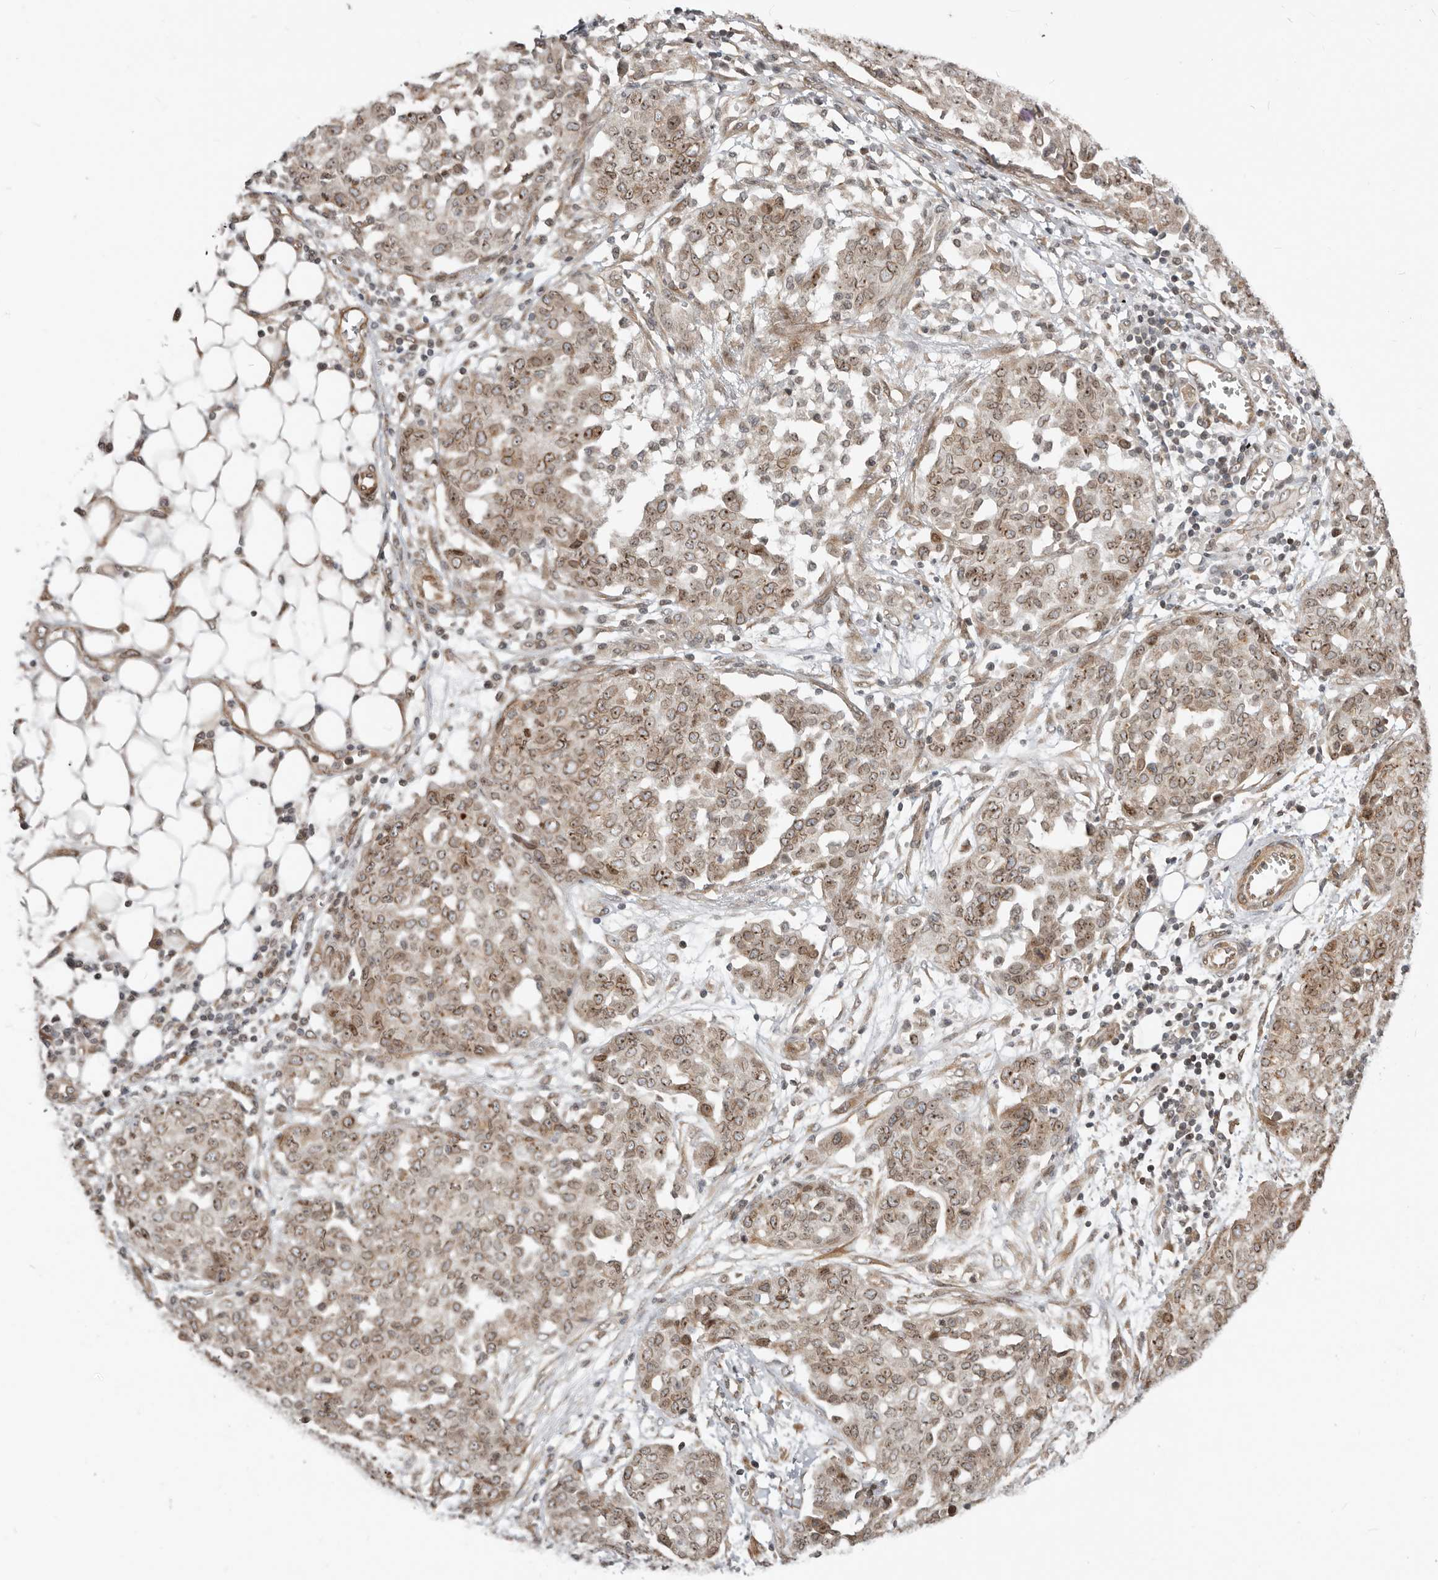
{"staining": {"intensity": "weak", "quantity": ">75%", "location": "cytoplasmic/membranous,nuclear"}, "tissue": "ovarian cancer", "cell_type": "Tumor cells", "image_type": "cancer", "snomed": [{"axis": "morphology", "description": "Cystadenocarcinoma, serous, NOS"}, {"axis": "topography", "description": "Soft tissue"}, {"axis": "topography", "description": "Ovary"}], "caption": "Immunohistochemistry (IHC) of human serous cystadenocarcinoma (ovarian) displays low levels of weak cytoplasmic/membranous and nuclear positivity in approximately >75% of tumor cells.", "gene": "NUP153", "patient": {"sex": "female", "age": 57}}